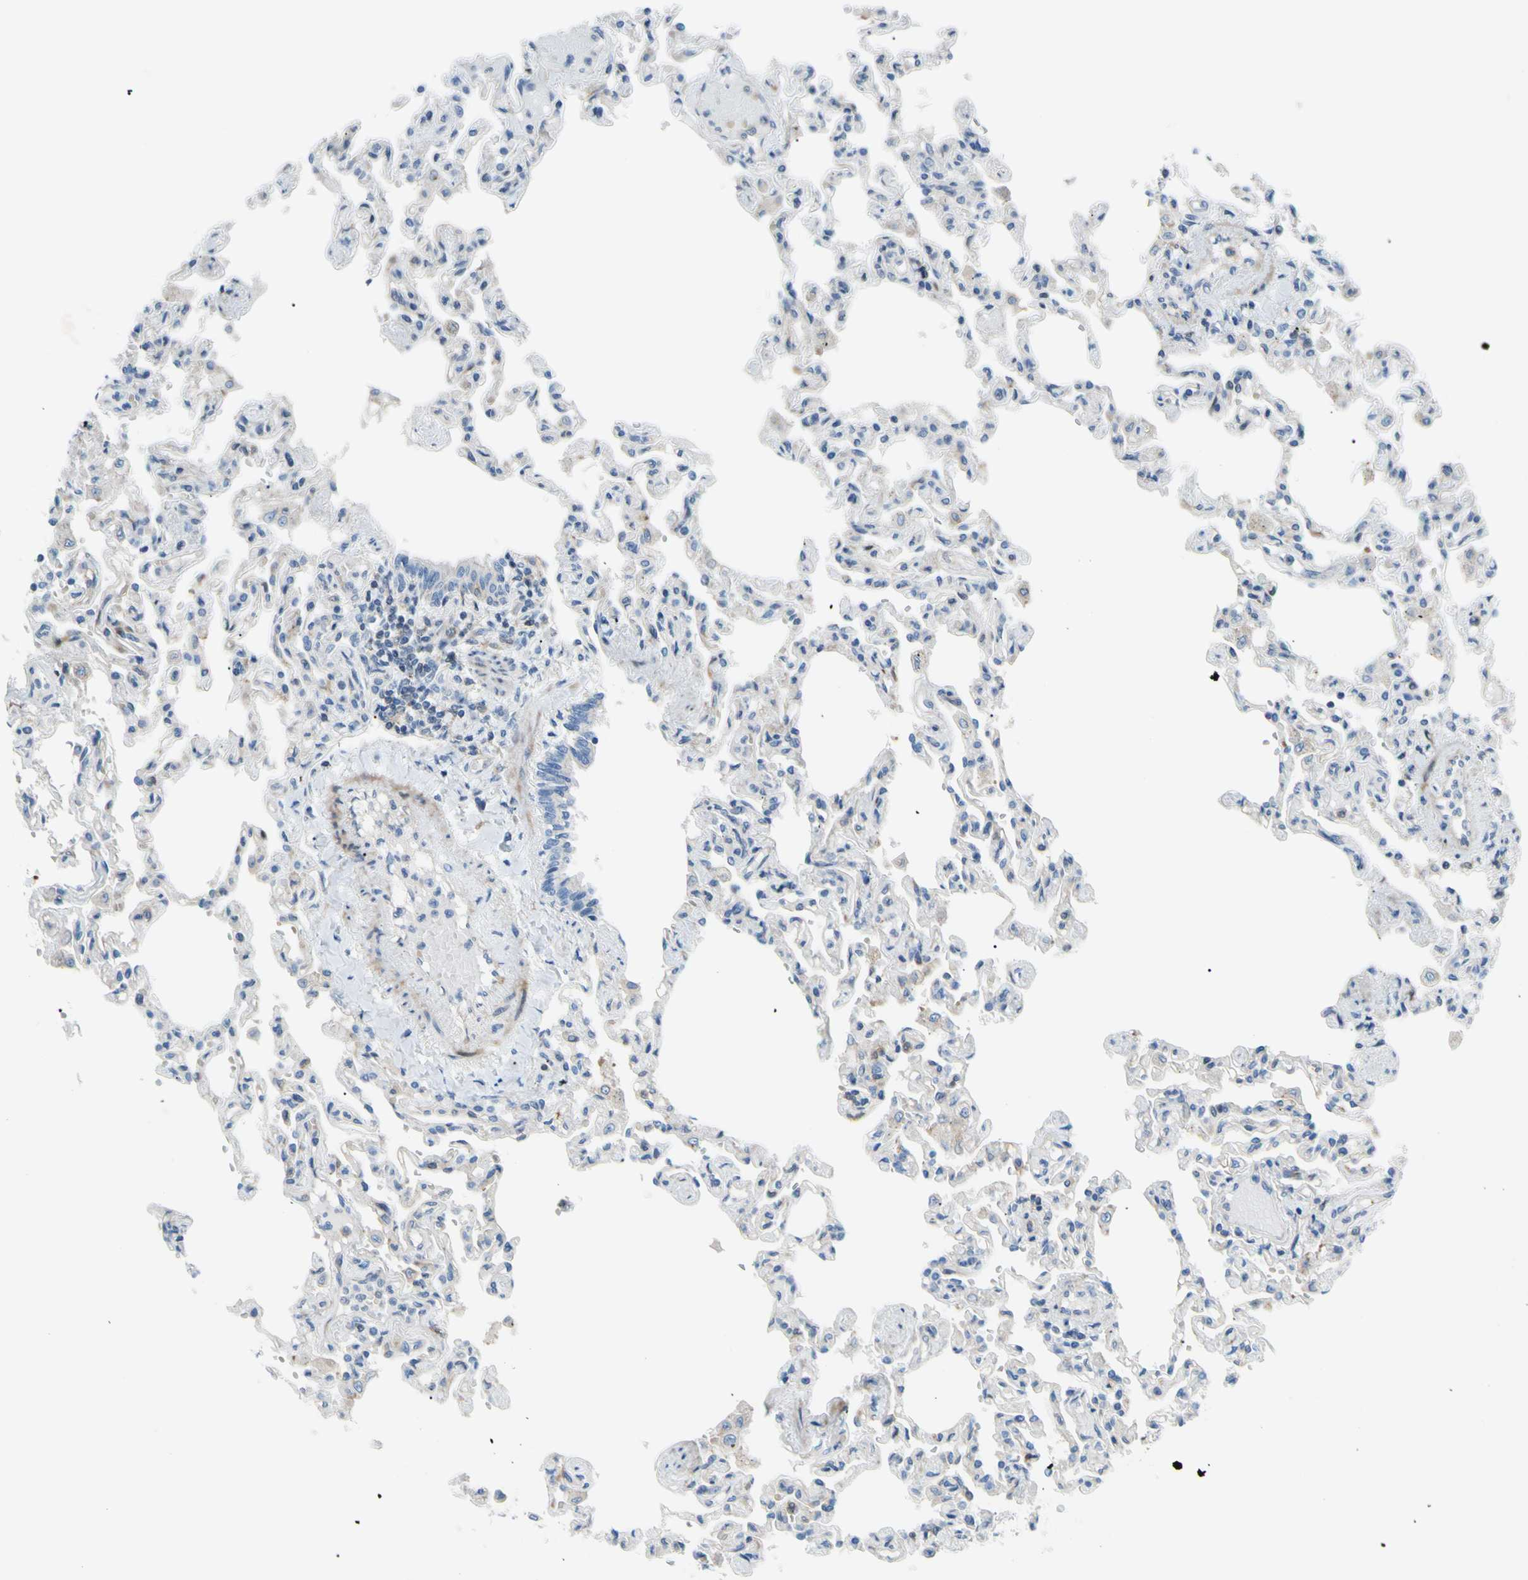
{"staining": {"intensity": "weak", "quantity": "25%-75%", "location": "cytoplasmic/membranous"}, "tissue": "lung", "cell_type": "Alveolar cells", "image_type": "normal", "snomed": [{"axis": "morphology", "description": "Normal tissue, NOS"}, {"axis": "topography", "description": "Lung"}], "caption": "An immunohistochemistry (IHC) photomicrograph of unremarkable tissue is shown. Protein staining in brown shows weak cytoplasmic/membranous positivity in lung within alveolar cells.", "gene": "PAK2", "patient": {"sex": "male", "age": 21}}